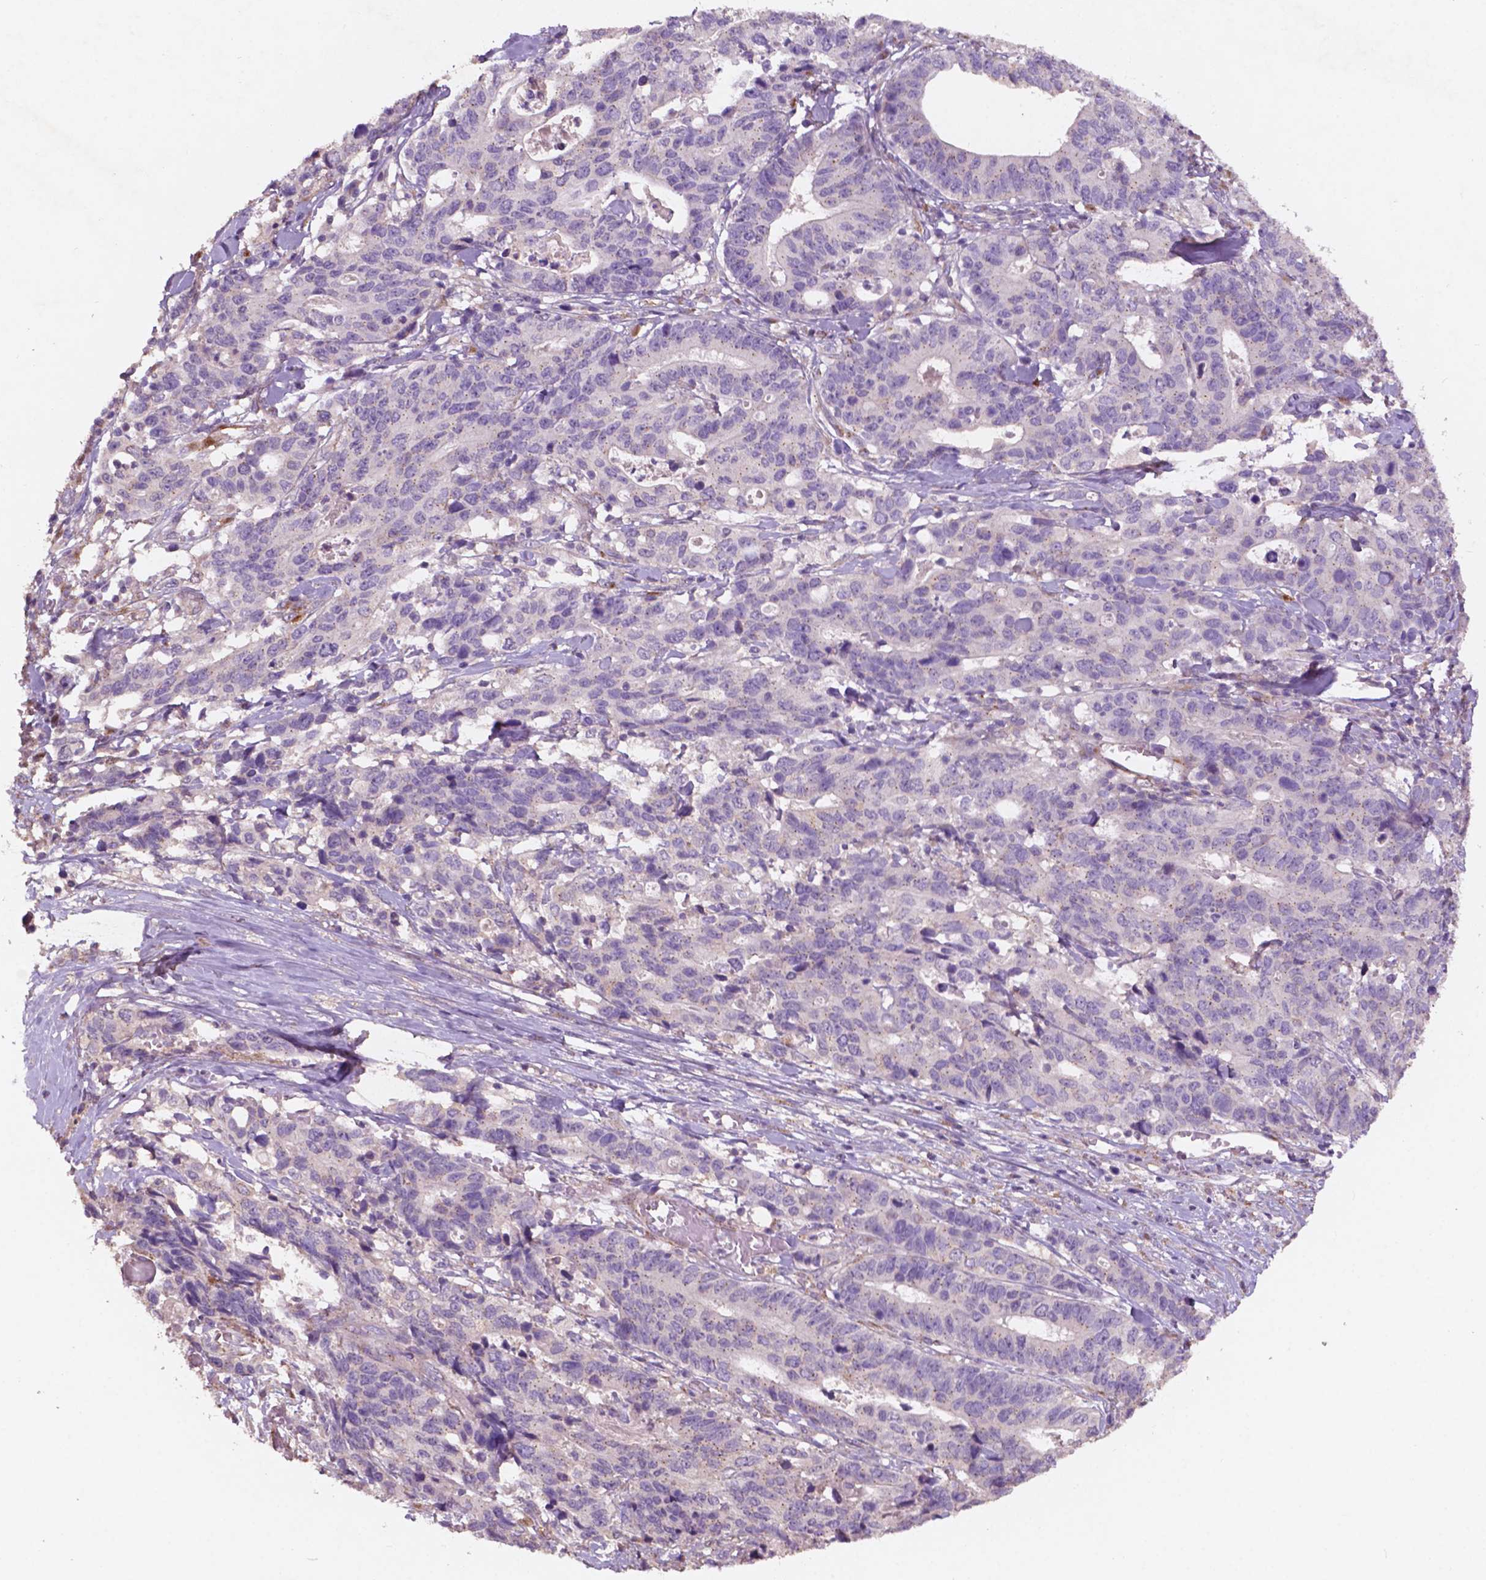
{"staining": {"intensity": "weak", "quantity": "<25%", "location": "cytoplasmic/membranous"}, "tissue": "stomach cancer", "cell_type": "Tumor cells", "image_type": "cancer", "snomed": [{"axis": "morphology", "description": "Adenocarcinoma, NOS"}, {"axis": "topography", "description": "Stomach, upper"}], "caption": "Immunohistochemistry histopathology image of human adenocarcinoma (stomach) stained for a protein (brown), which exhibits no expression in tumor cells.", "gene": "CHPT1", "patient": {"sex": "female", "age": 67}}